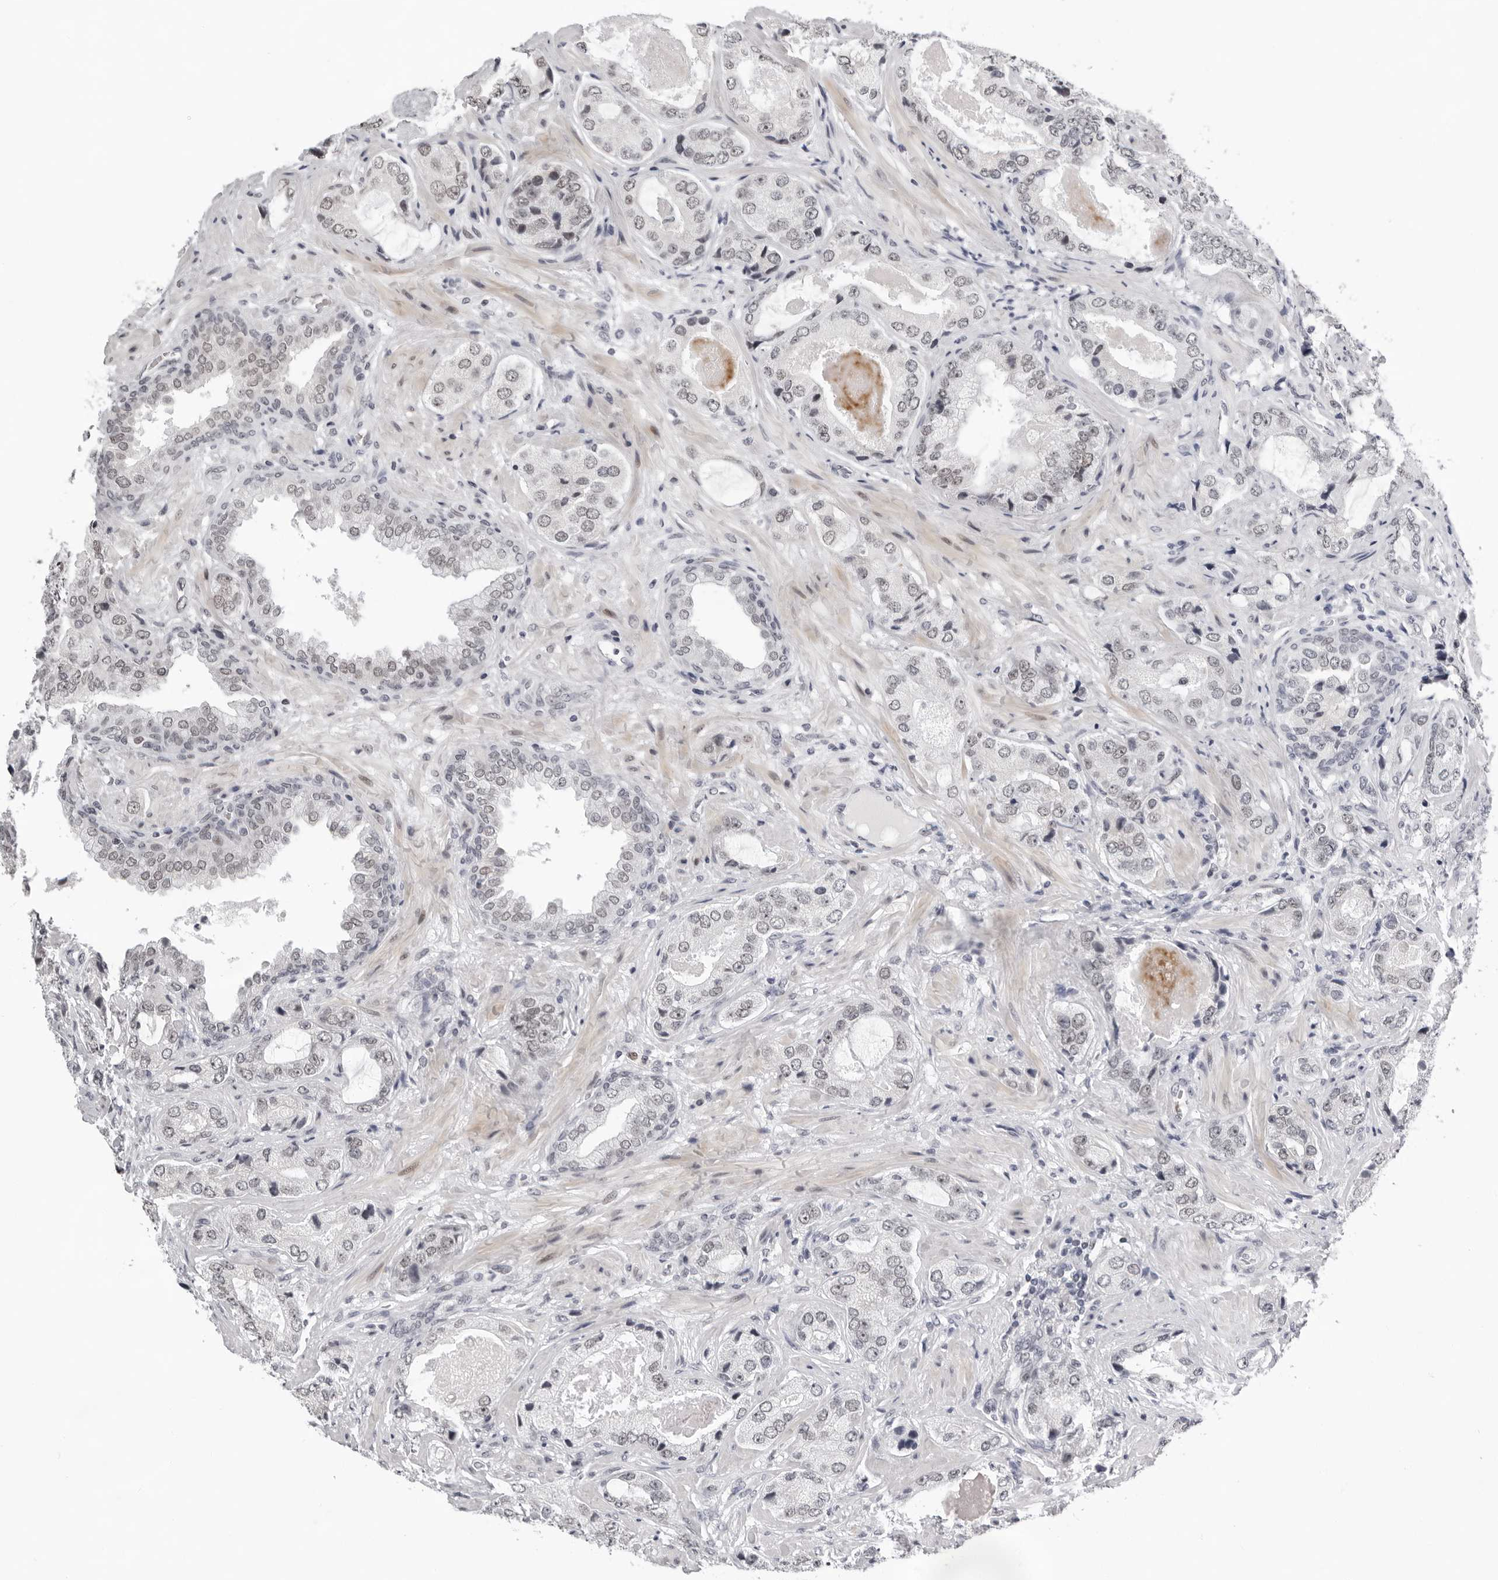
{"staining": {"intensity": "weak", "quantity": ">75%", "location": "nuclear"}, "tissue": "prostate cancer", "cell_type": "Tumor cells", "image_type": "cancer", "snomed": [{"axis": "morphology", "description": "Normal tissue, NOS"}, {"axis": "morphology", "description": "Adenocarcinoma, High grade"}, {"axis": "topography", "description": "Prostate"}, {"axis": "topography", "description": "Peripheral nerve tissue"}], "caption": "Prostate cancer stained with a protein marker shows weak staining in tumor cells.", "gene": "USP1", "patient": {"sex": "male", "age": 59}}